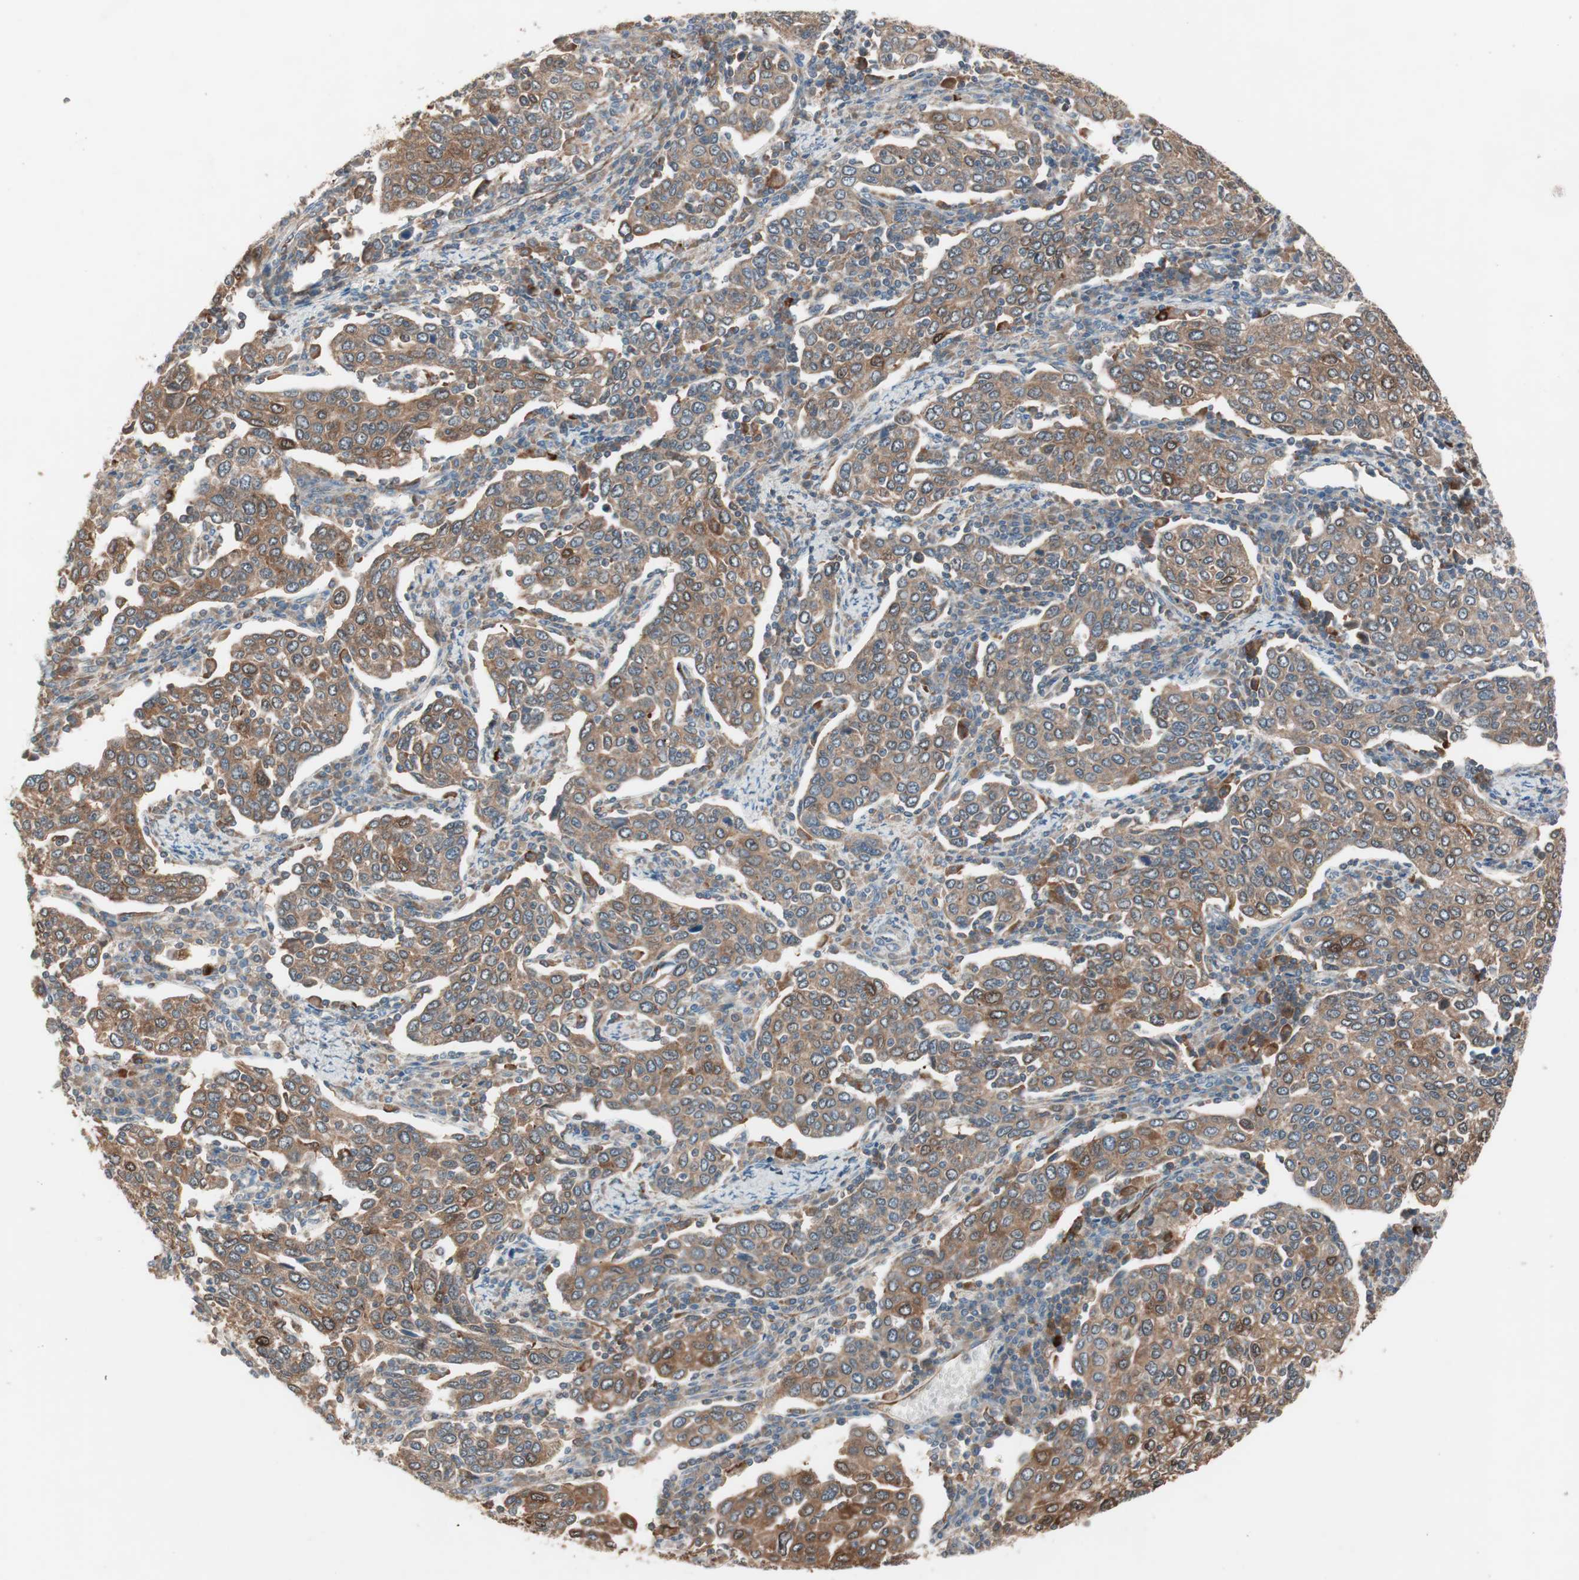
{"staining": {"intensity": "moderate", "quantity": ">75%", "location": "cytoplasmic/membranous"}, "tissue": "cervical cancer", "cell_type": "Tumor cells", "image_type": "cancer", "snomed": [{"axis": "morphology", "description": "Squamous cell carcinoma, NOS"}, {"axis": "topography", "description": "Cervix"}], "caption": "Cervical squamous cell carcinoma was stained to show a protein in brown. There is medium levels of moderate cytoplasmic/membranous staining in approximately >75% of tumor cells. (Brightfield microscopy of DAB IHC at high magnification).", "gene": "STAB1", "patient": {"sex": "female", "age": 40}}